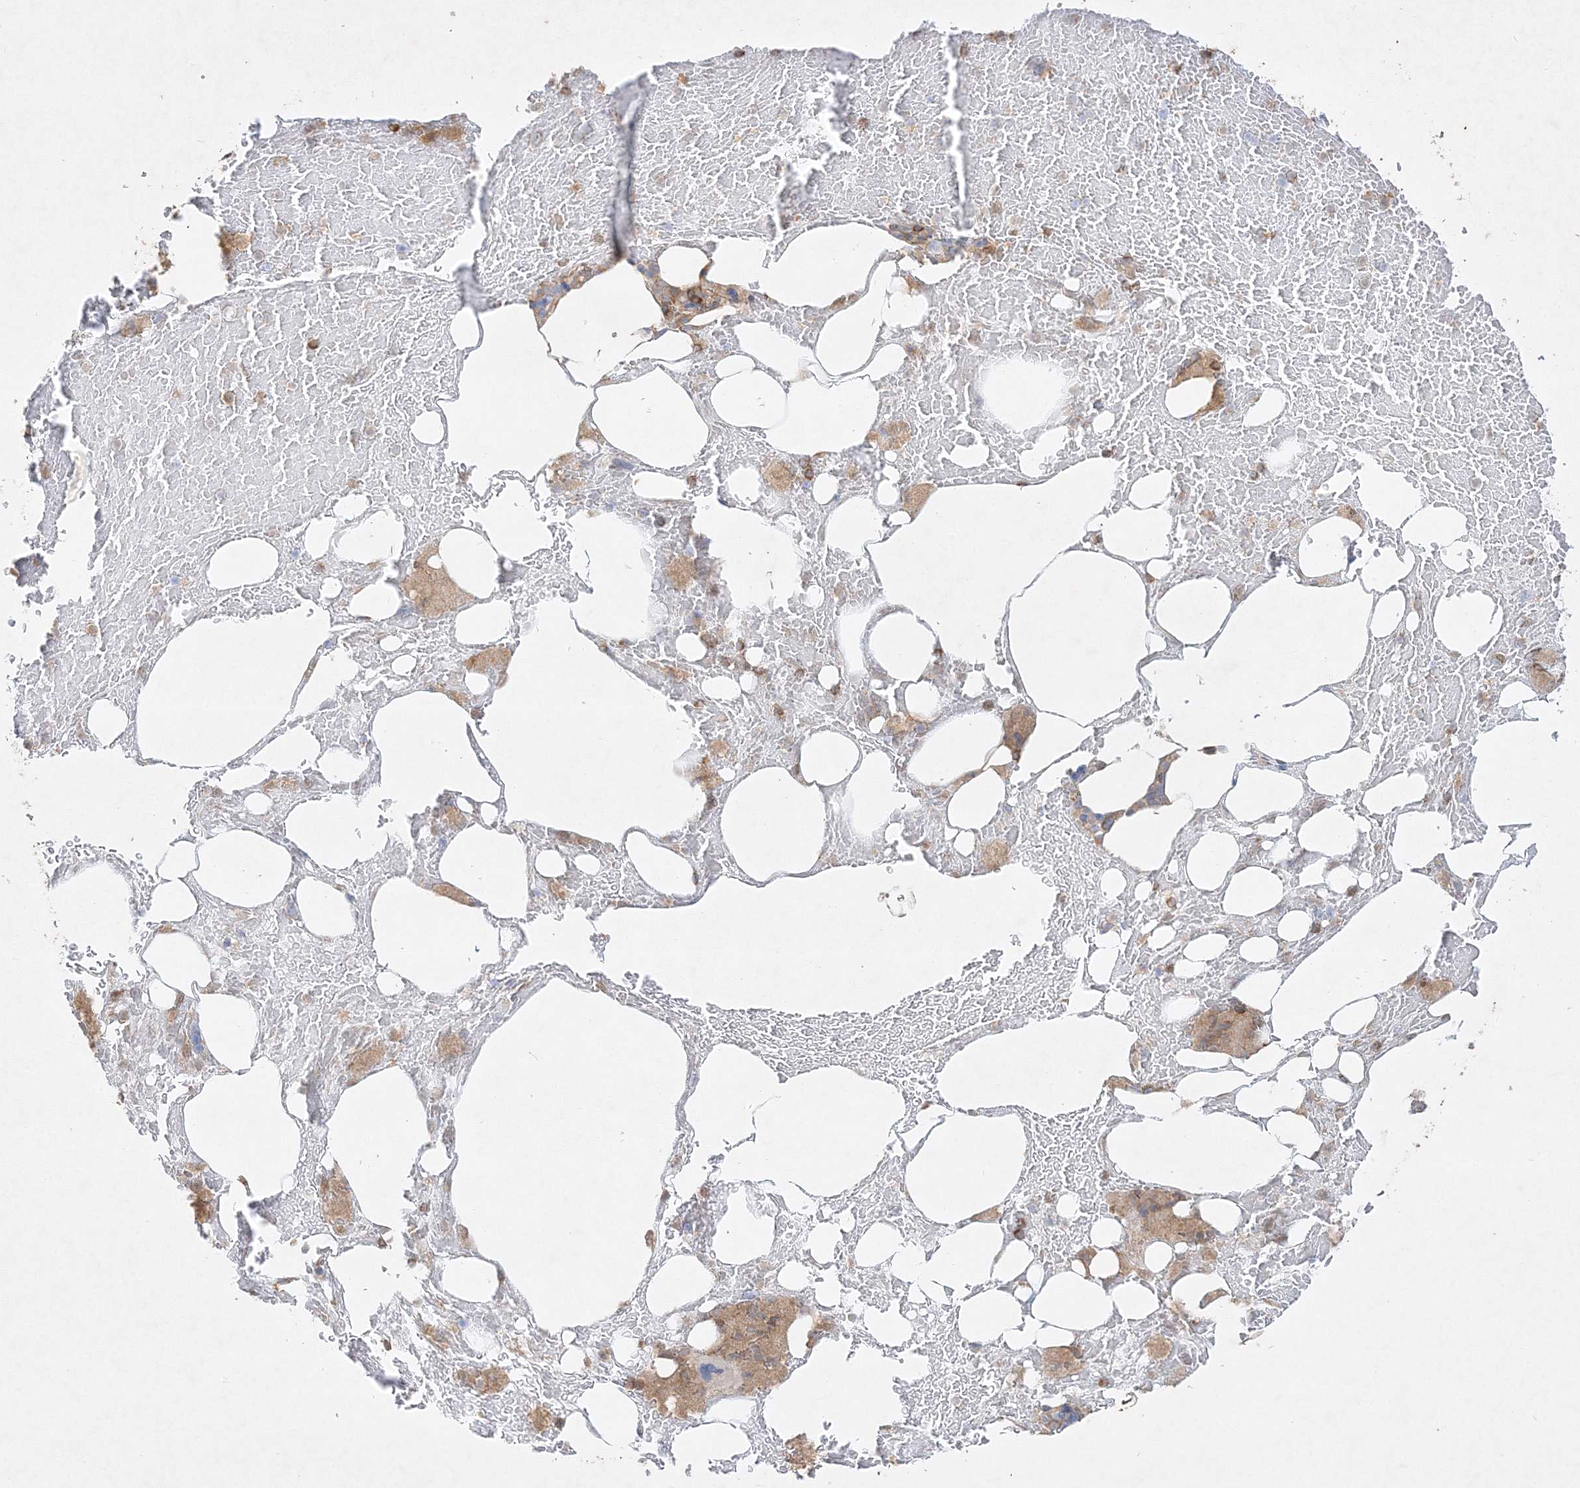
{"staining": {"intensity": "moderate", "quantity": "<25%", "location": "cytoplasmic/membranous"}, "tissue": "bone marrow", "cell_type": "Hematopoietic cells", "image_type": "normal", "snomed": [{"axis": "morphology", "description": "Normal tissue, NOS"}, {"axis": "topography", "description": "Bone marrow"}], "caption": "A brown stain shows moderate cytoplasmic/membranous staining of a protein in hematopoietic cells of benign human bone marrow. (Brightfield microscopy of DAB IHC at high magnification).", "gene": "WDR37", "patient": {"sex": "male", "age": 60}}